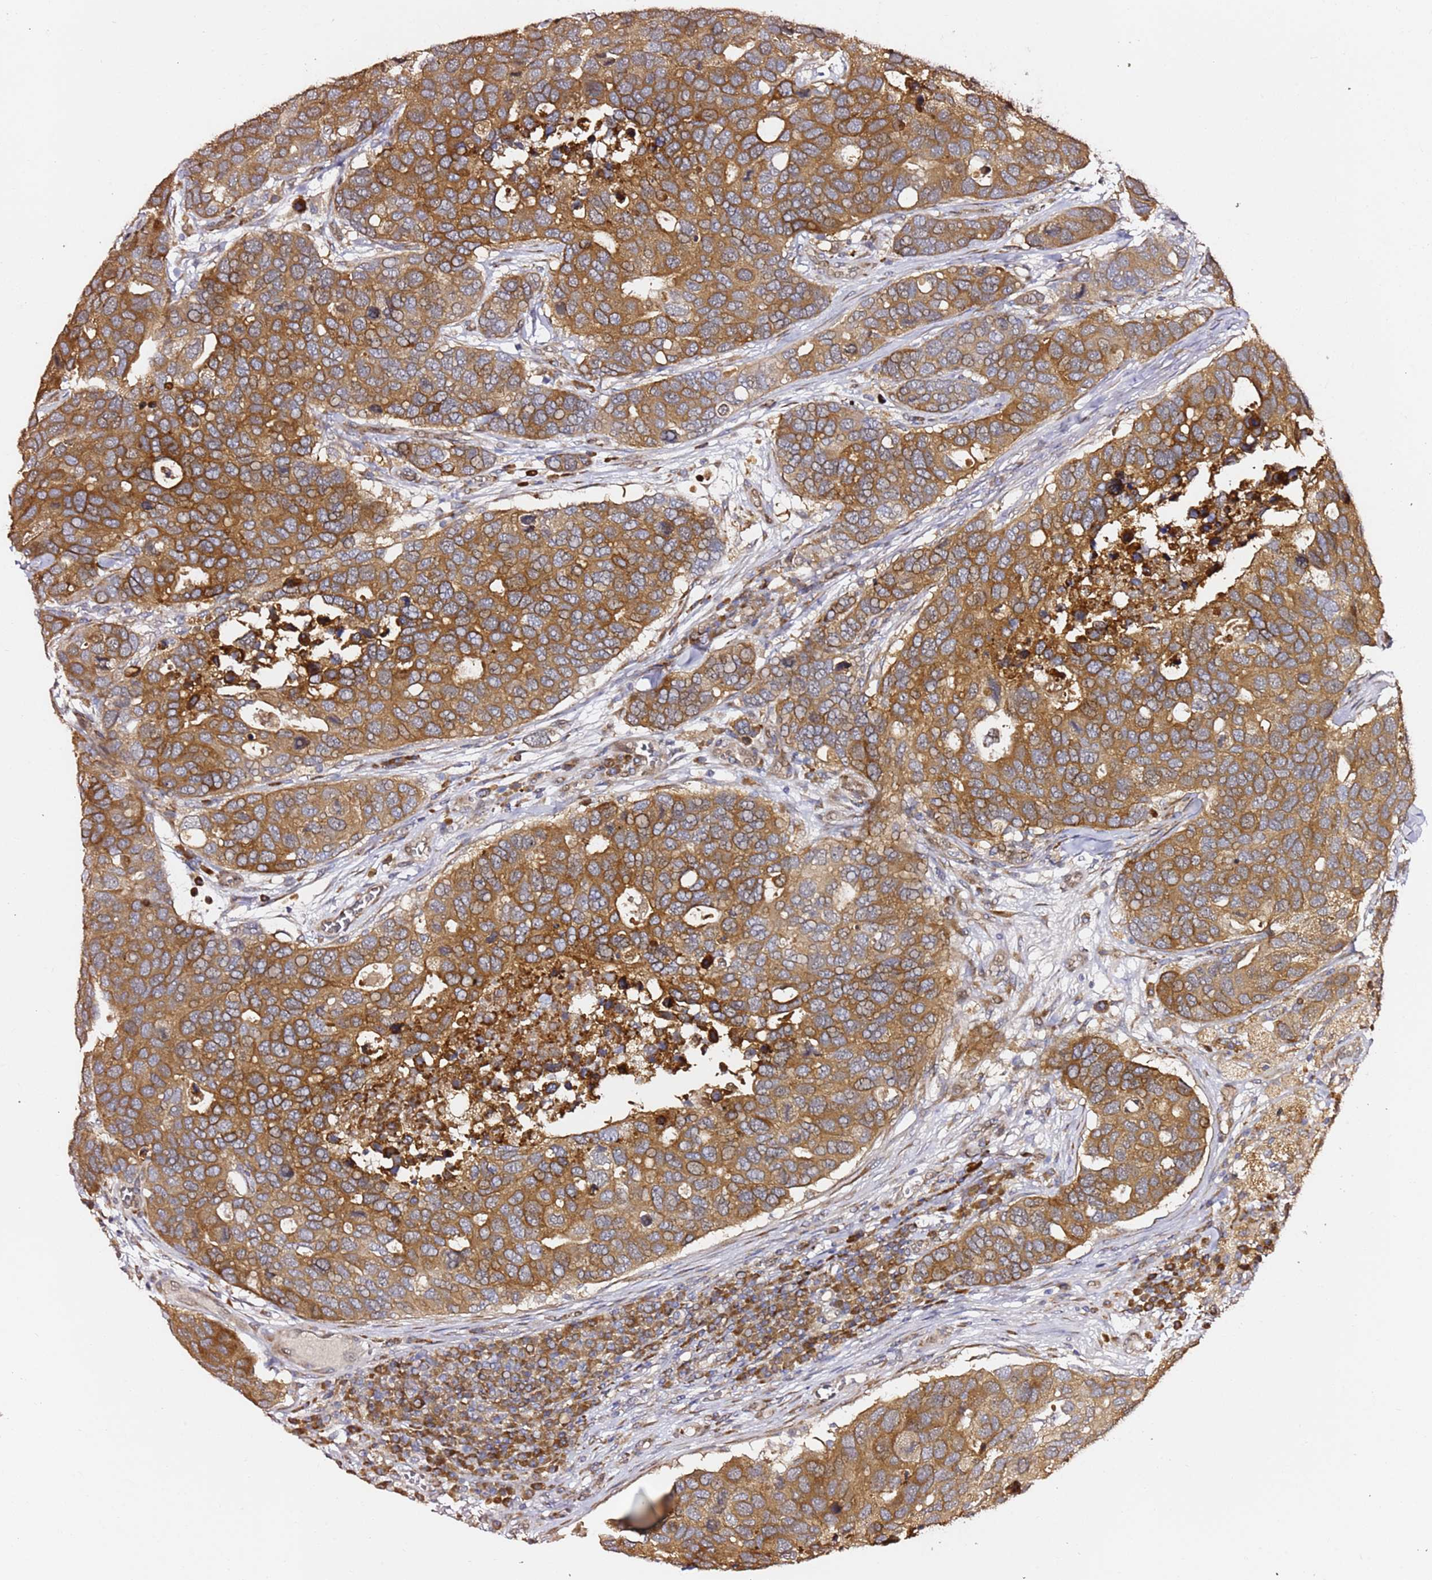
{"staining": {"intensity": "moderate", "quantity": ">75%", "location": "cytoplasmic/membranous"}, "tissue": "breast cancer", "cell_type": "Tumor cells", "image_type": "cancer", "snomed": [{"axis": "morphology", "description": "Duct carcinoma"}, {"axis": "topography", "description": "Breast"}], "caption": "Immunohistochemistry micrograph of neoplastic tissue: breast cancer (intraductal carcinoma) stained using immunohistochemistry (IHC) shows medium levels of moderate protein expression localized specifically in the cytoplasmic/membranous of tumor cells, appearing as a cytoplasmic/membranous brown color.", "gene": "HSD17B7", "patient": {"sex": "female", "age": 83}}